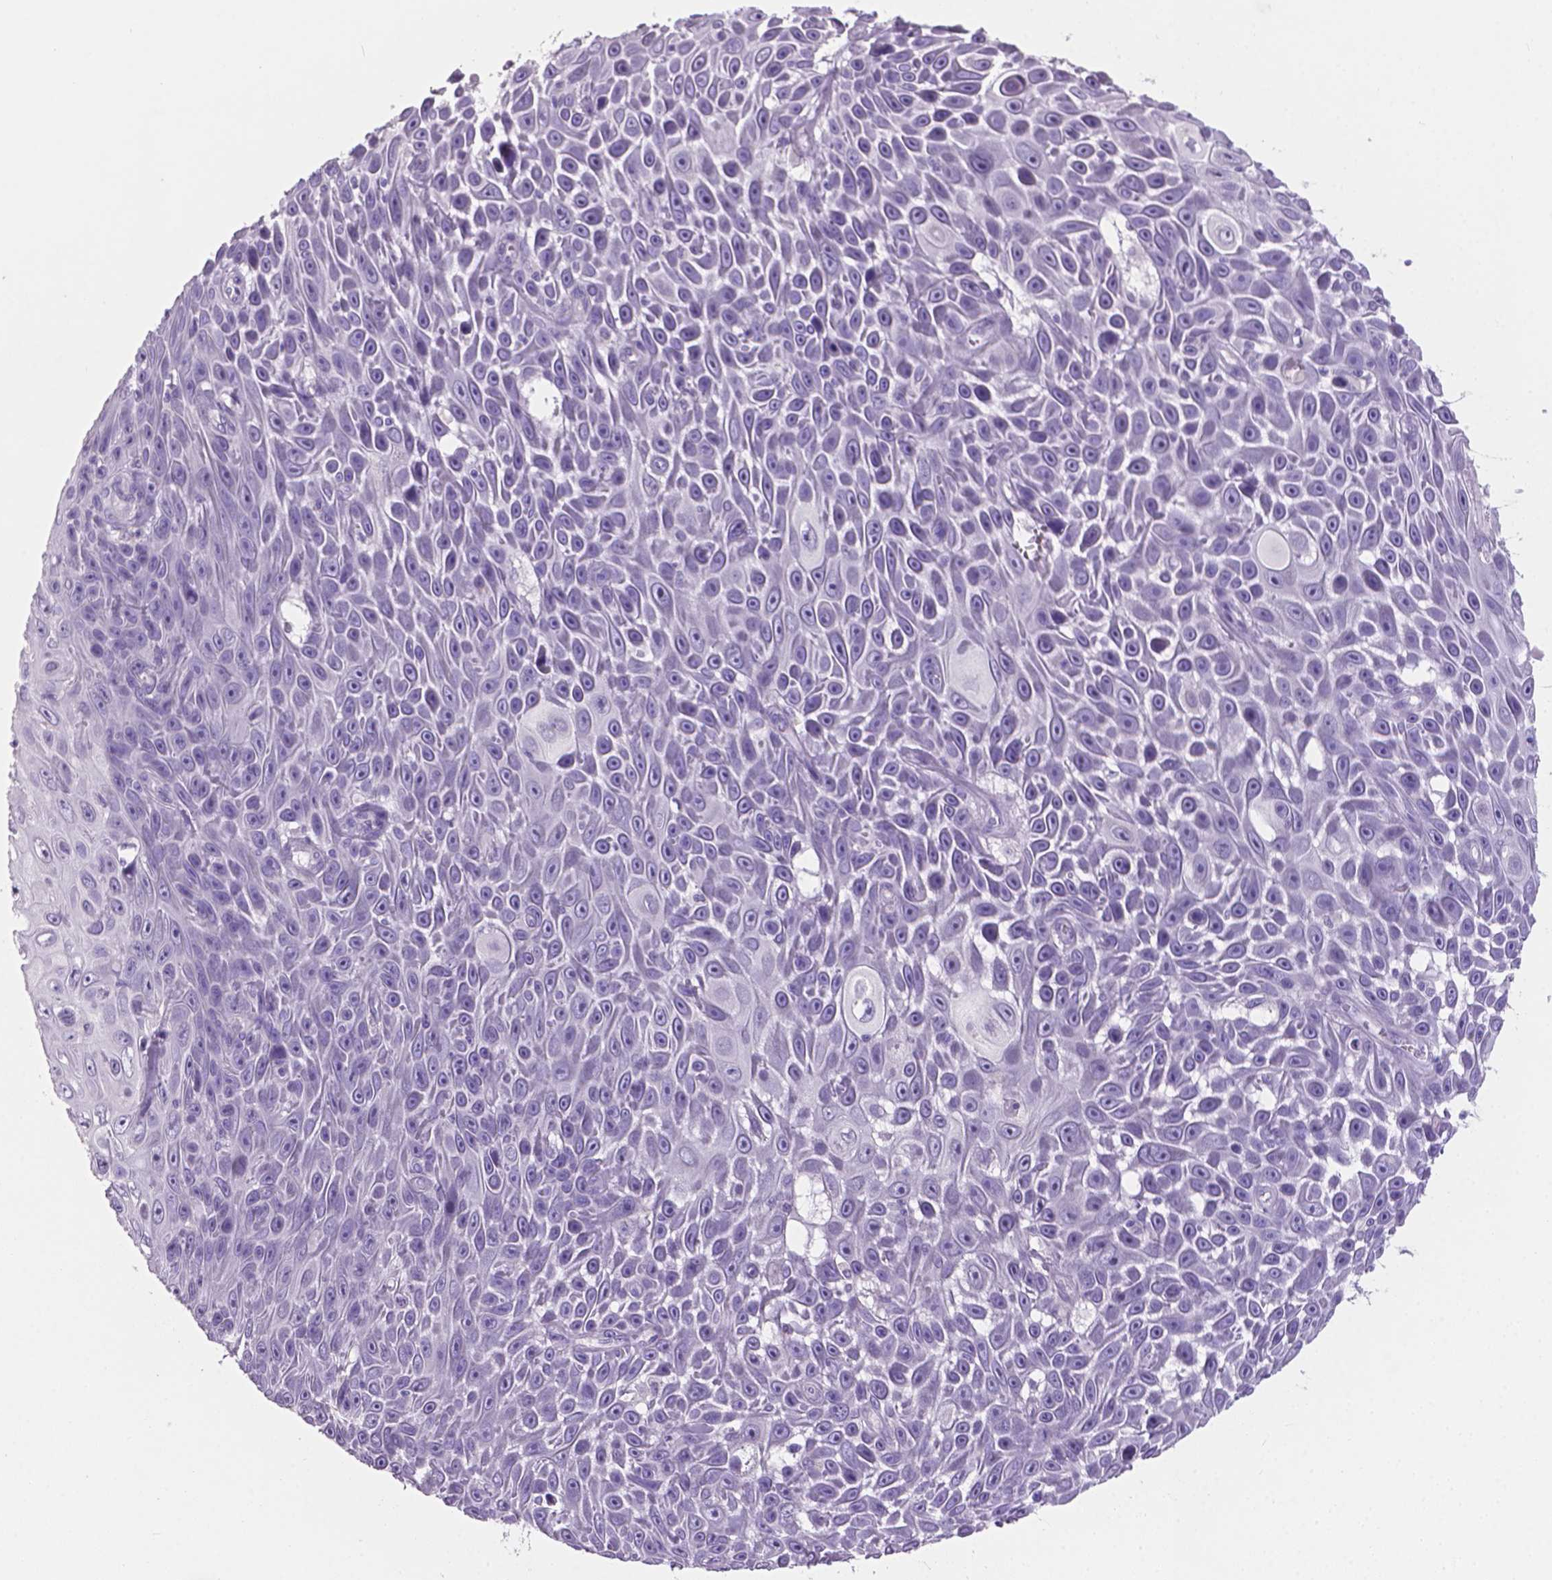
{"staining": {"intensity": "negative", "quantity": "none", "location": "none"}, "tissue": "skin cancer", "cell_type": "Tumor cells", "image_type": "cancer", "snomed": [{"axis": "morphology", "description": "Squamous cell carcinoma, NOS"}, {"axis": "topography", "description": "Skin"}], "caption": "Tumor cells show no significant positivity in skin cancer.", "gene": "XPNPEP2", "patient": {"sex": "male", "age": 82}}